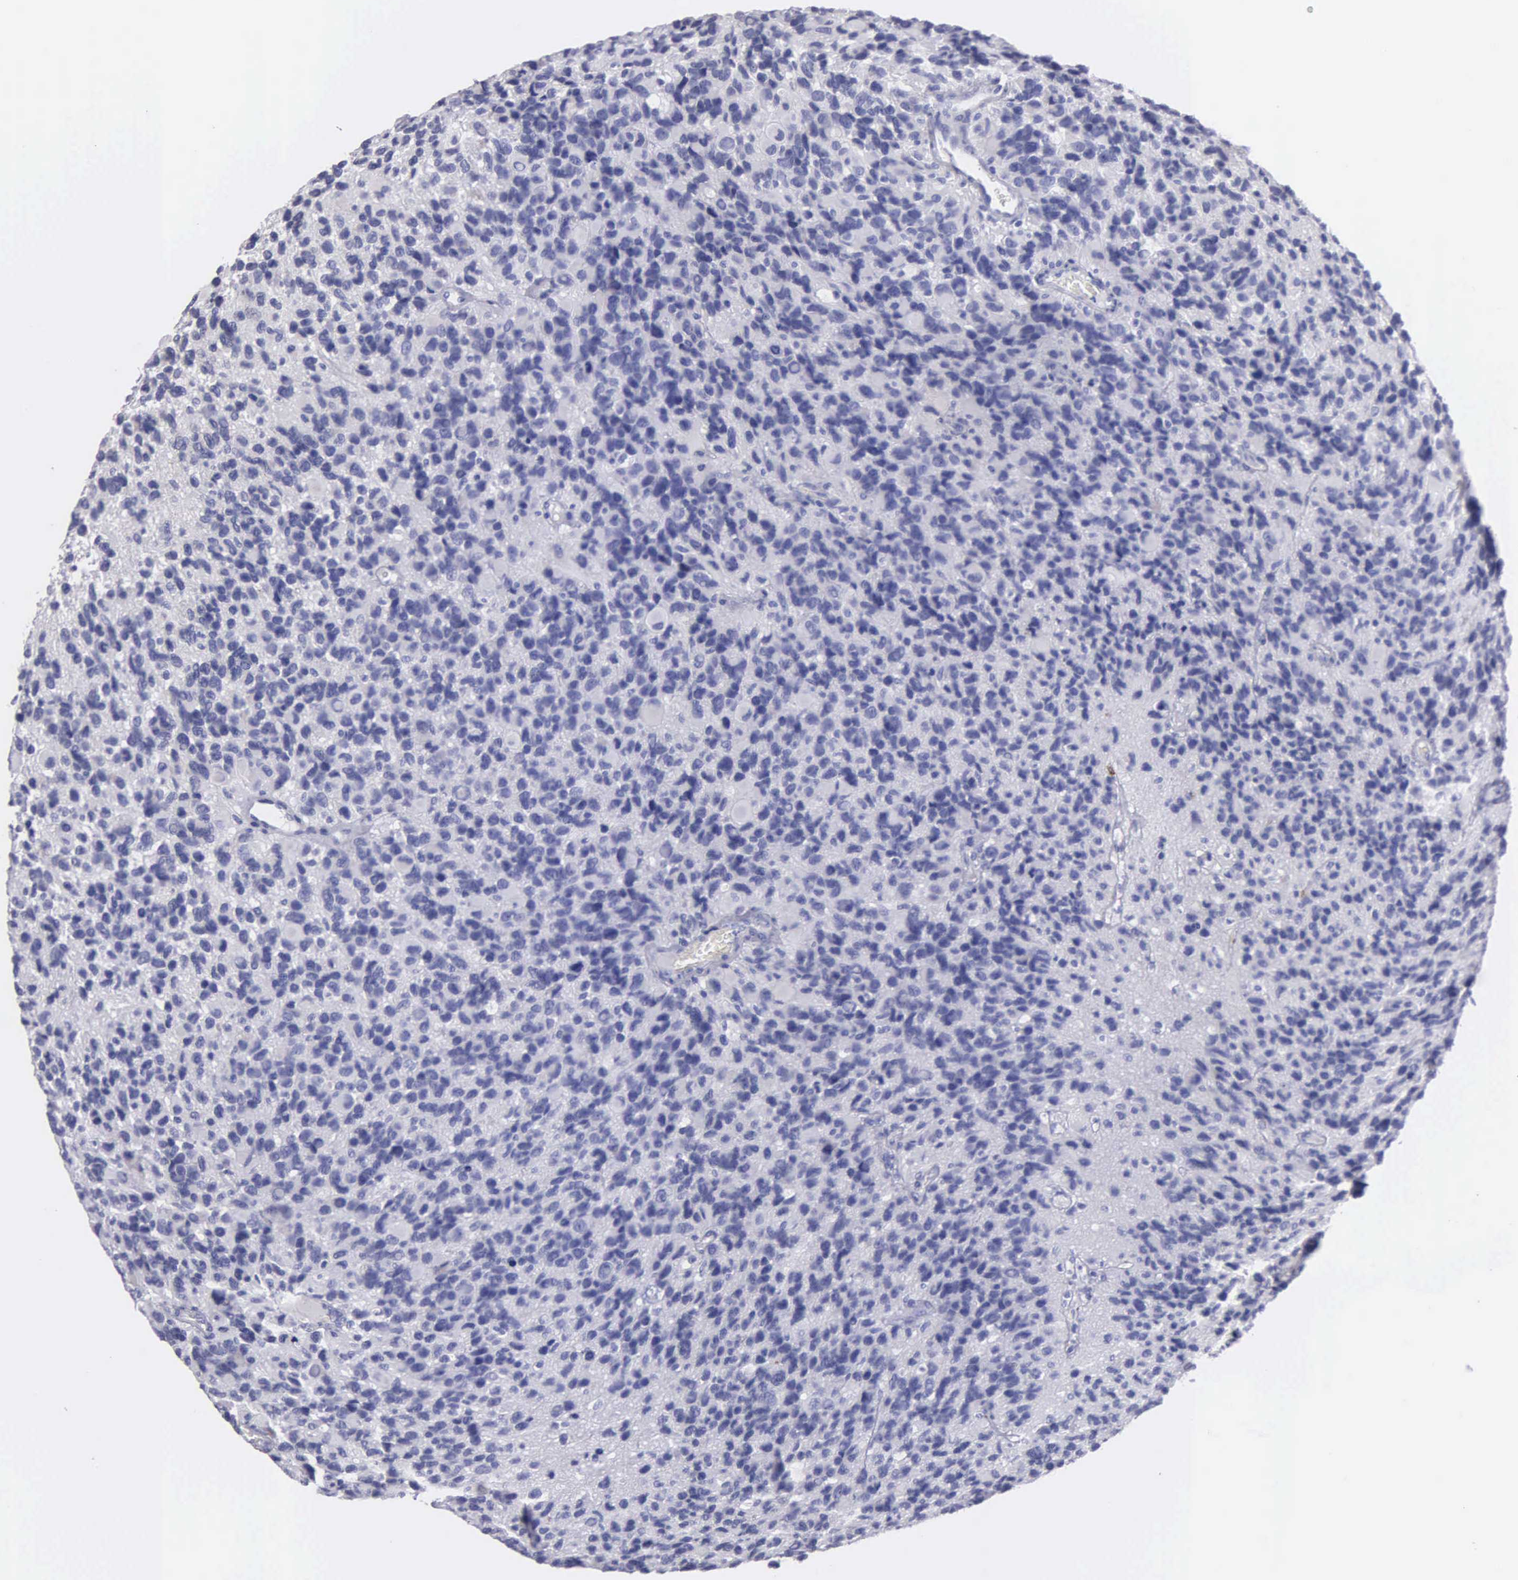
{"staining": {"intensity": "negative", "quantity": "none", "location": "none"}, "tissue": "glioma", "cell_type": "Tumor cells", "image_type": "cancer", "snomed": [{"axis": "morphology", "description": "Glioma, malignant, High grade"}, {"axis": "topography", "description": "Brain"}], "caption": "This is a micrograph of immunohistochemistry (IHC) staining of malignant glioma (high-grade), which shows no staining in tumor cells.", "gene": "FBLN5", "patient": {"sex": "male", "age": 77}}